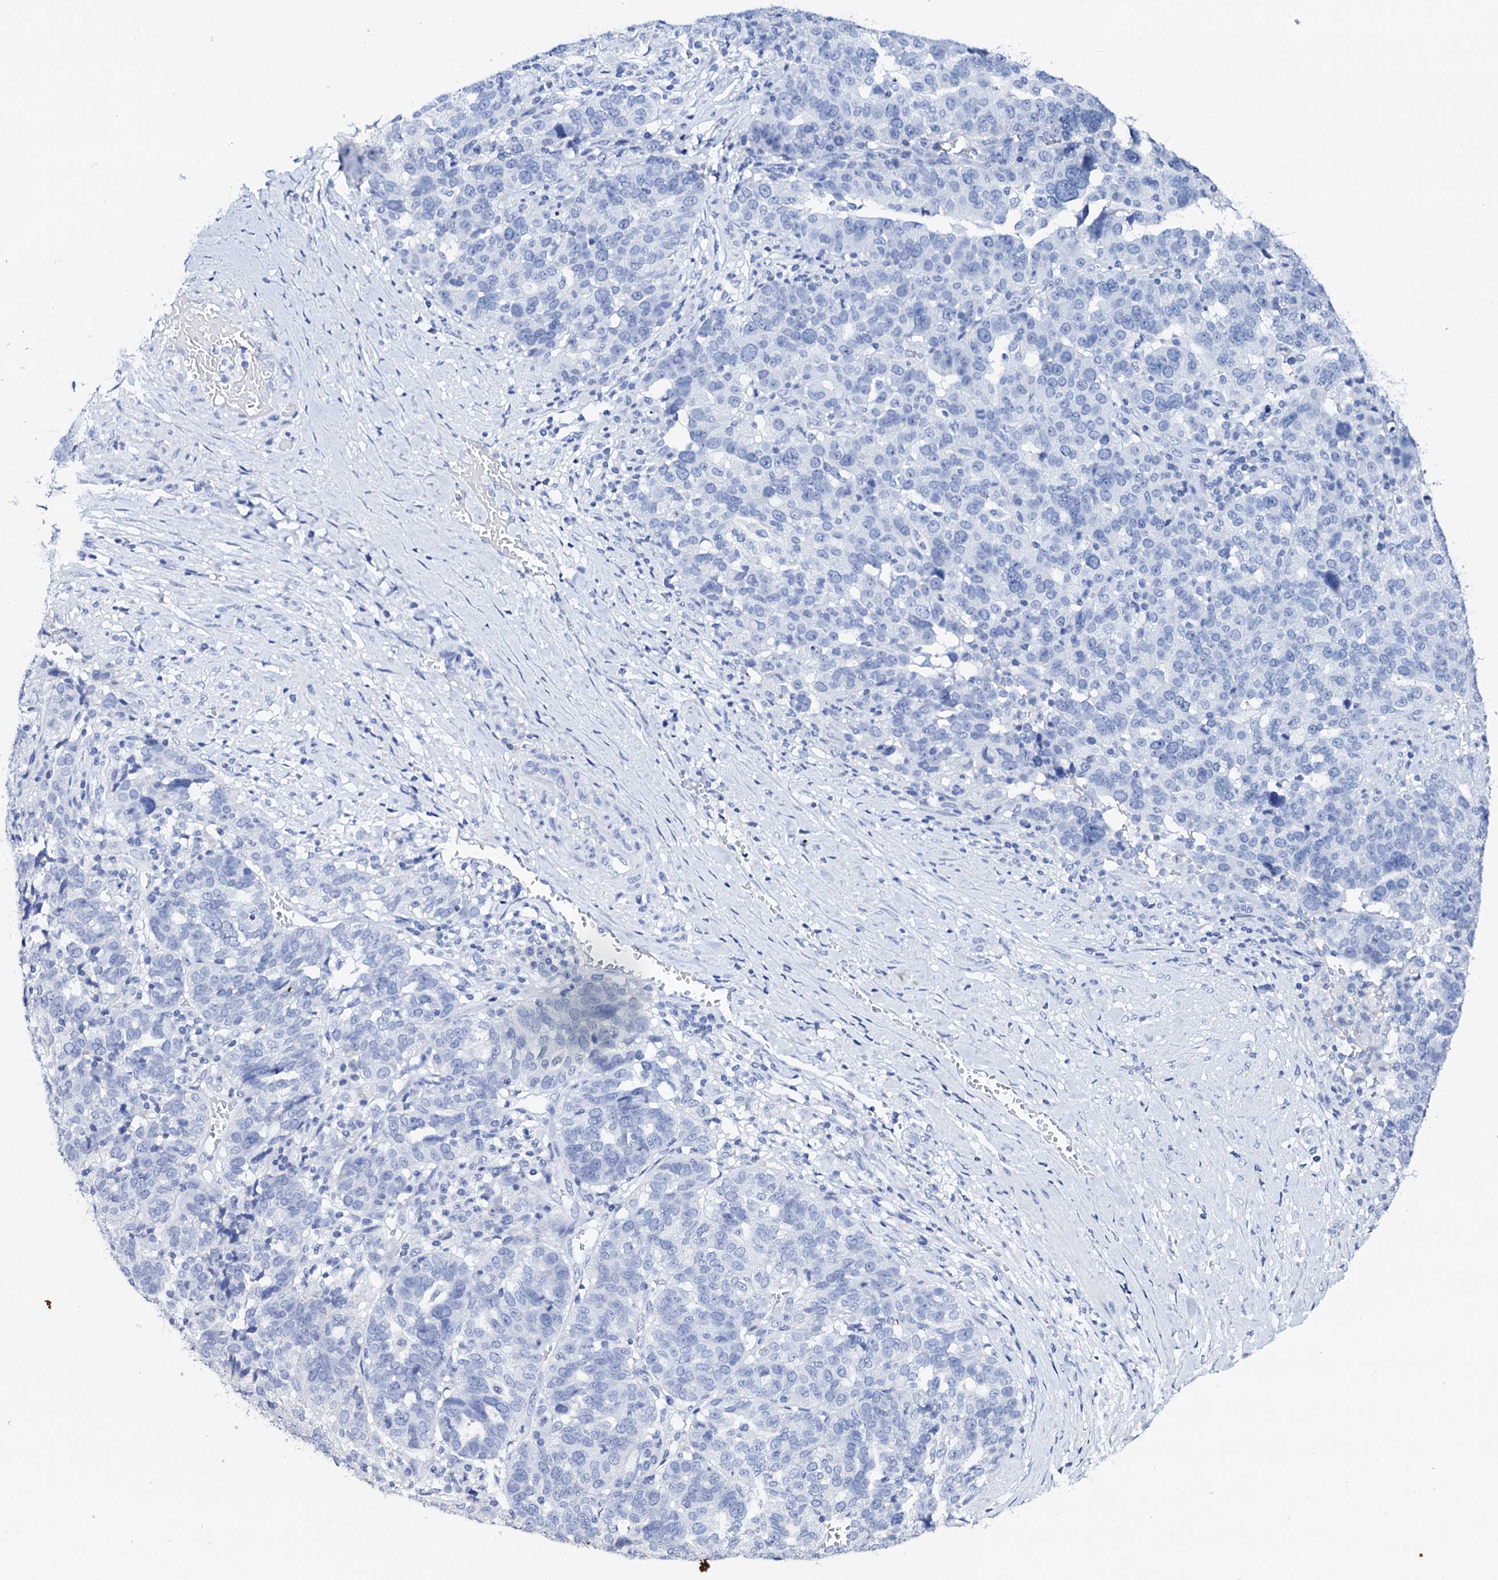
{"staining": {"intensity": "negative", "quantity": "none", "location": "none"}, "tissue": "ovarian cancer", "cell_type": "Tumor cells", "image_type": "cancer", "snomed": [{"axis": "morphology", "description": "Cystadenocarcinoma, serous, NOS"}, {"axis": "topography", "description": "Ovary"}], "caption": "Immunohistochemical staining of serous cystadenocarcinoma (ovarian) exhibits no significant expression in tumor cells.", "gene": "FBXL16", "patient": {"sex": "female", "age": 59}}